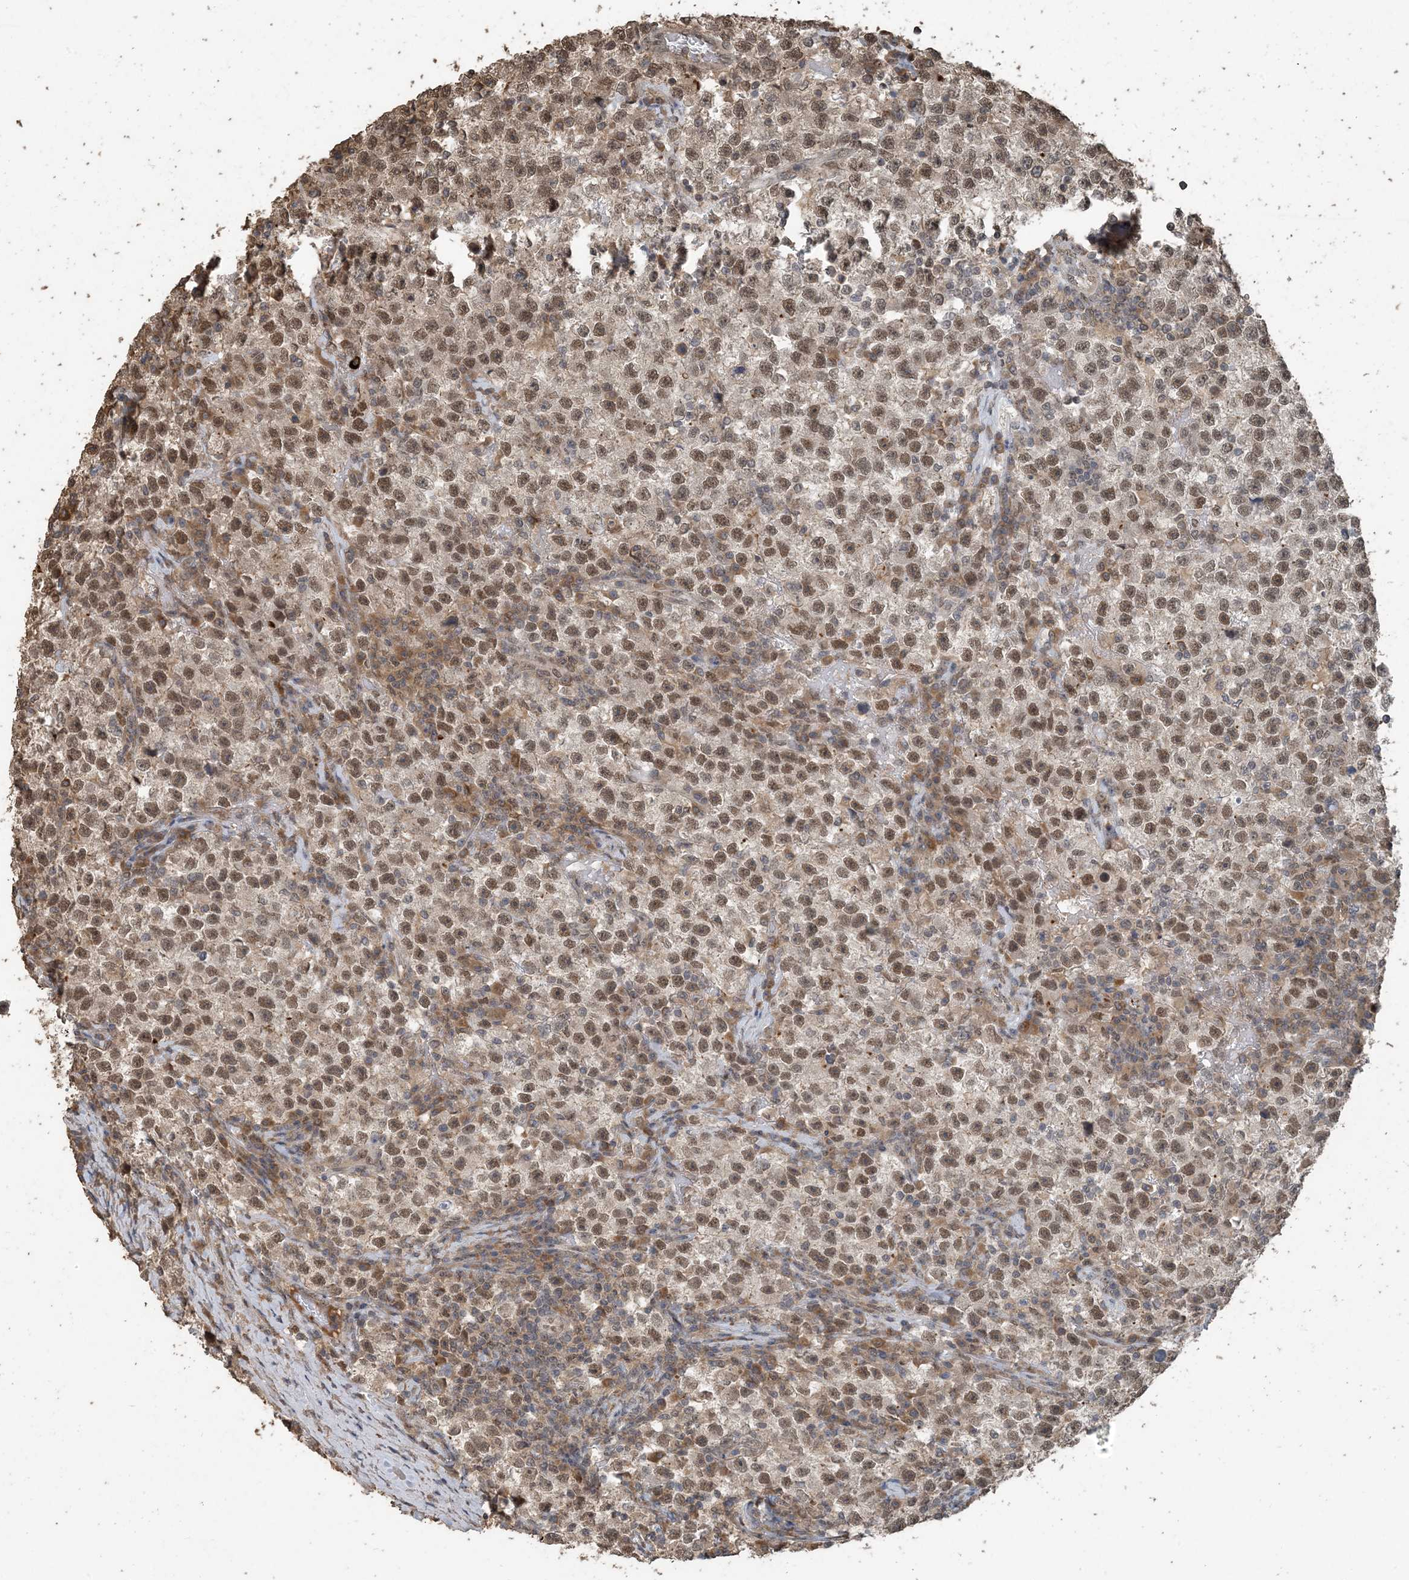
{"staining": {"intensity": "moderate", "quantity": ">75%", "location": "nuclear"}, "tissue": "testis cancer", "cell_type": "Tumor cells", "image_type": "cancer", "snomed": [{"axis": "morphology", "description": "Seminoma, NOS"}, {"axis": "topography", "description": "Testis"}], "caption": "Human seminoma (testis) stained with a brown dye displays moderate nuclear positive expression in about >75% of tumor cells.", "gene": "ZC3H12A", "patient": {"sex": "male", "age": 22}}